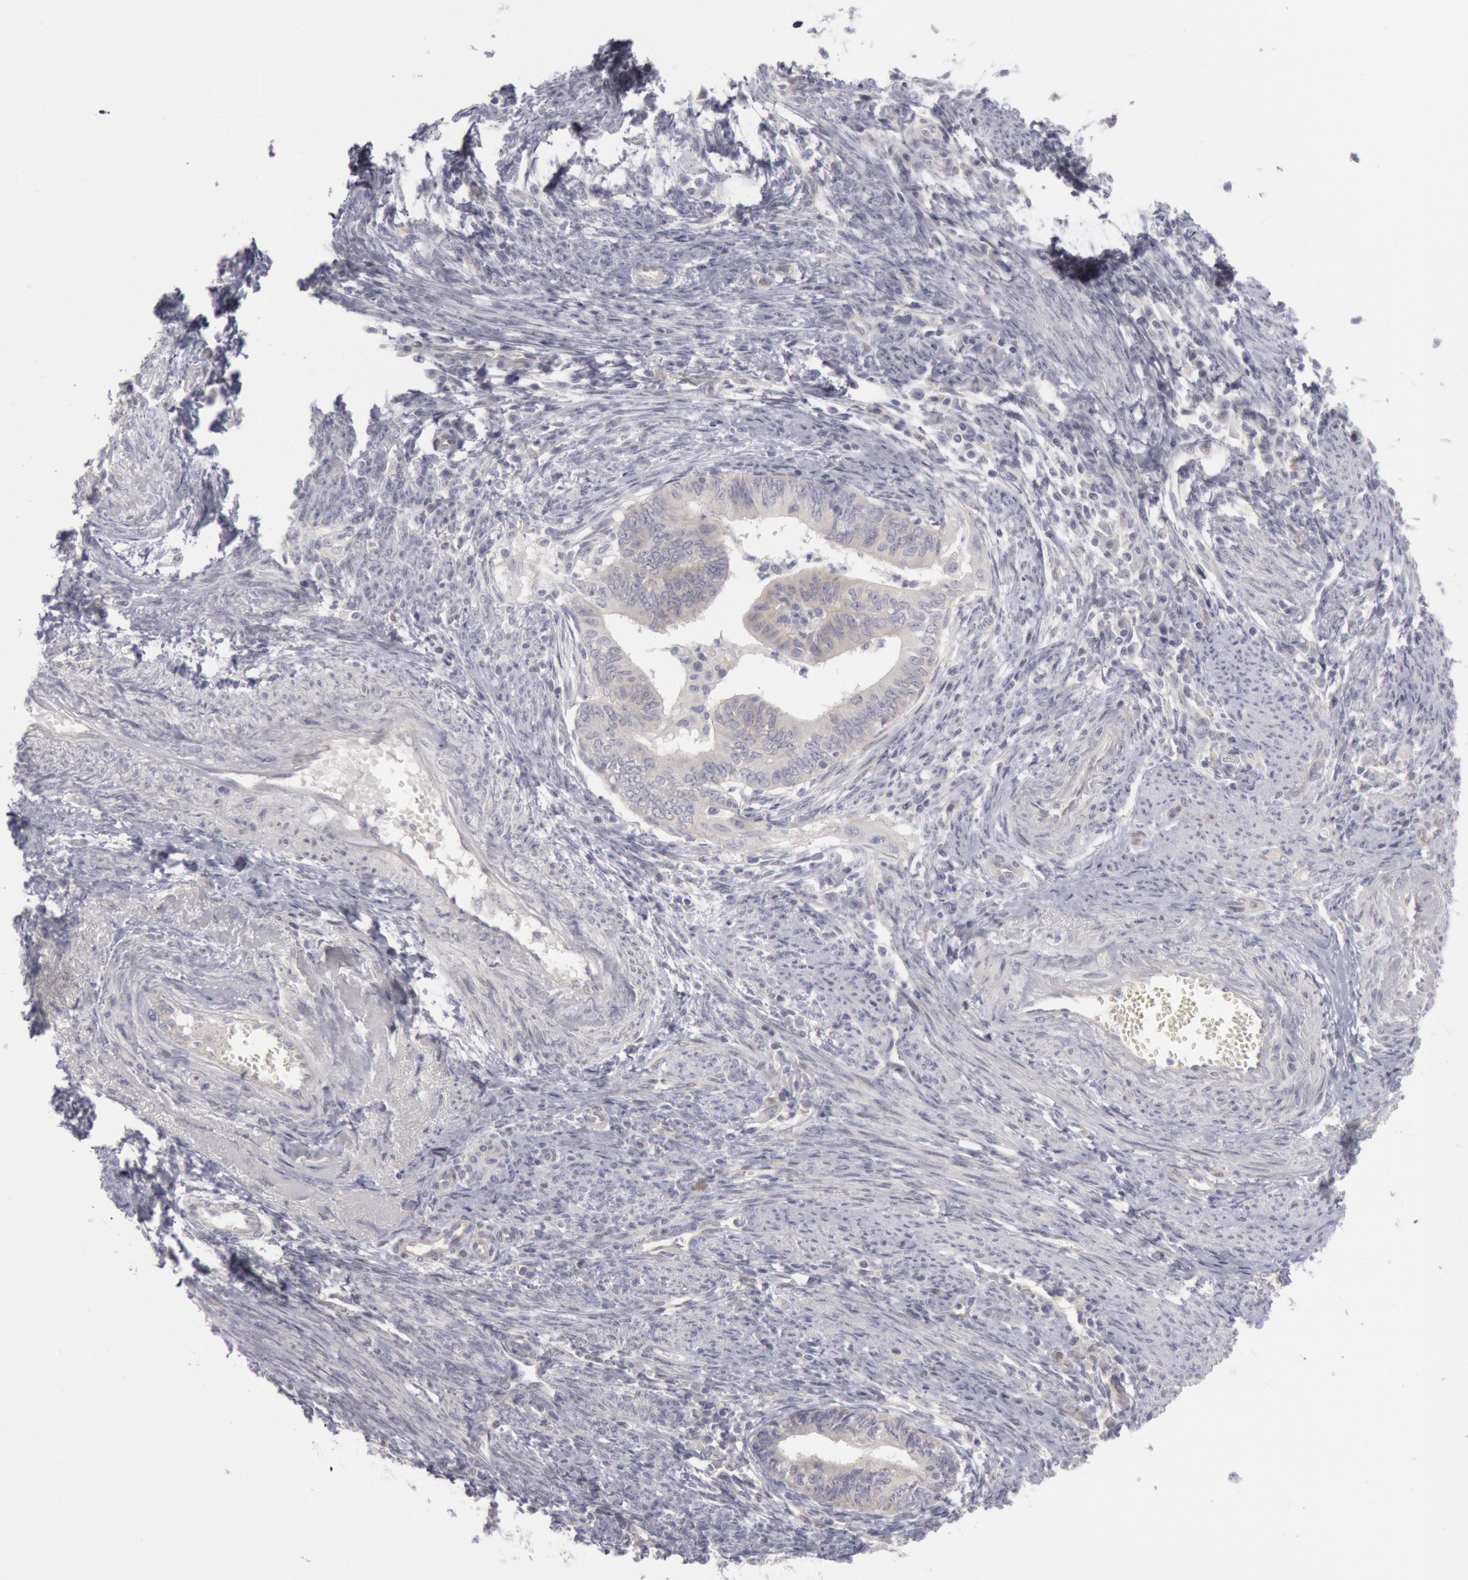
{"staining": {"intensity": "negative", "quantity": "none", "location": "none"}, "tissue": "endometrial cancer", "cell_type": "Tumor cells", "image_type": "cancer", "snomed": [{"axis": "morphology", "description": "Adenocarcinoma, NOS"}, {"axis": "topography", "description": "Endometrium"}], "caption": "Protein analysis of adenocarcinoma (endometrial) demonstrates no significant positivity in tumor cells. (DAB immunohistochemistry (IHC), high magnification).", "gene": "JOSD1", "patient": {"sex": "female", "age": 66}}